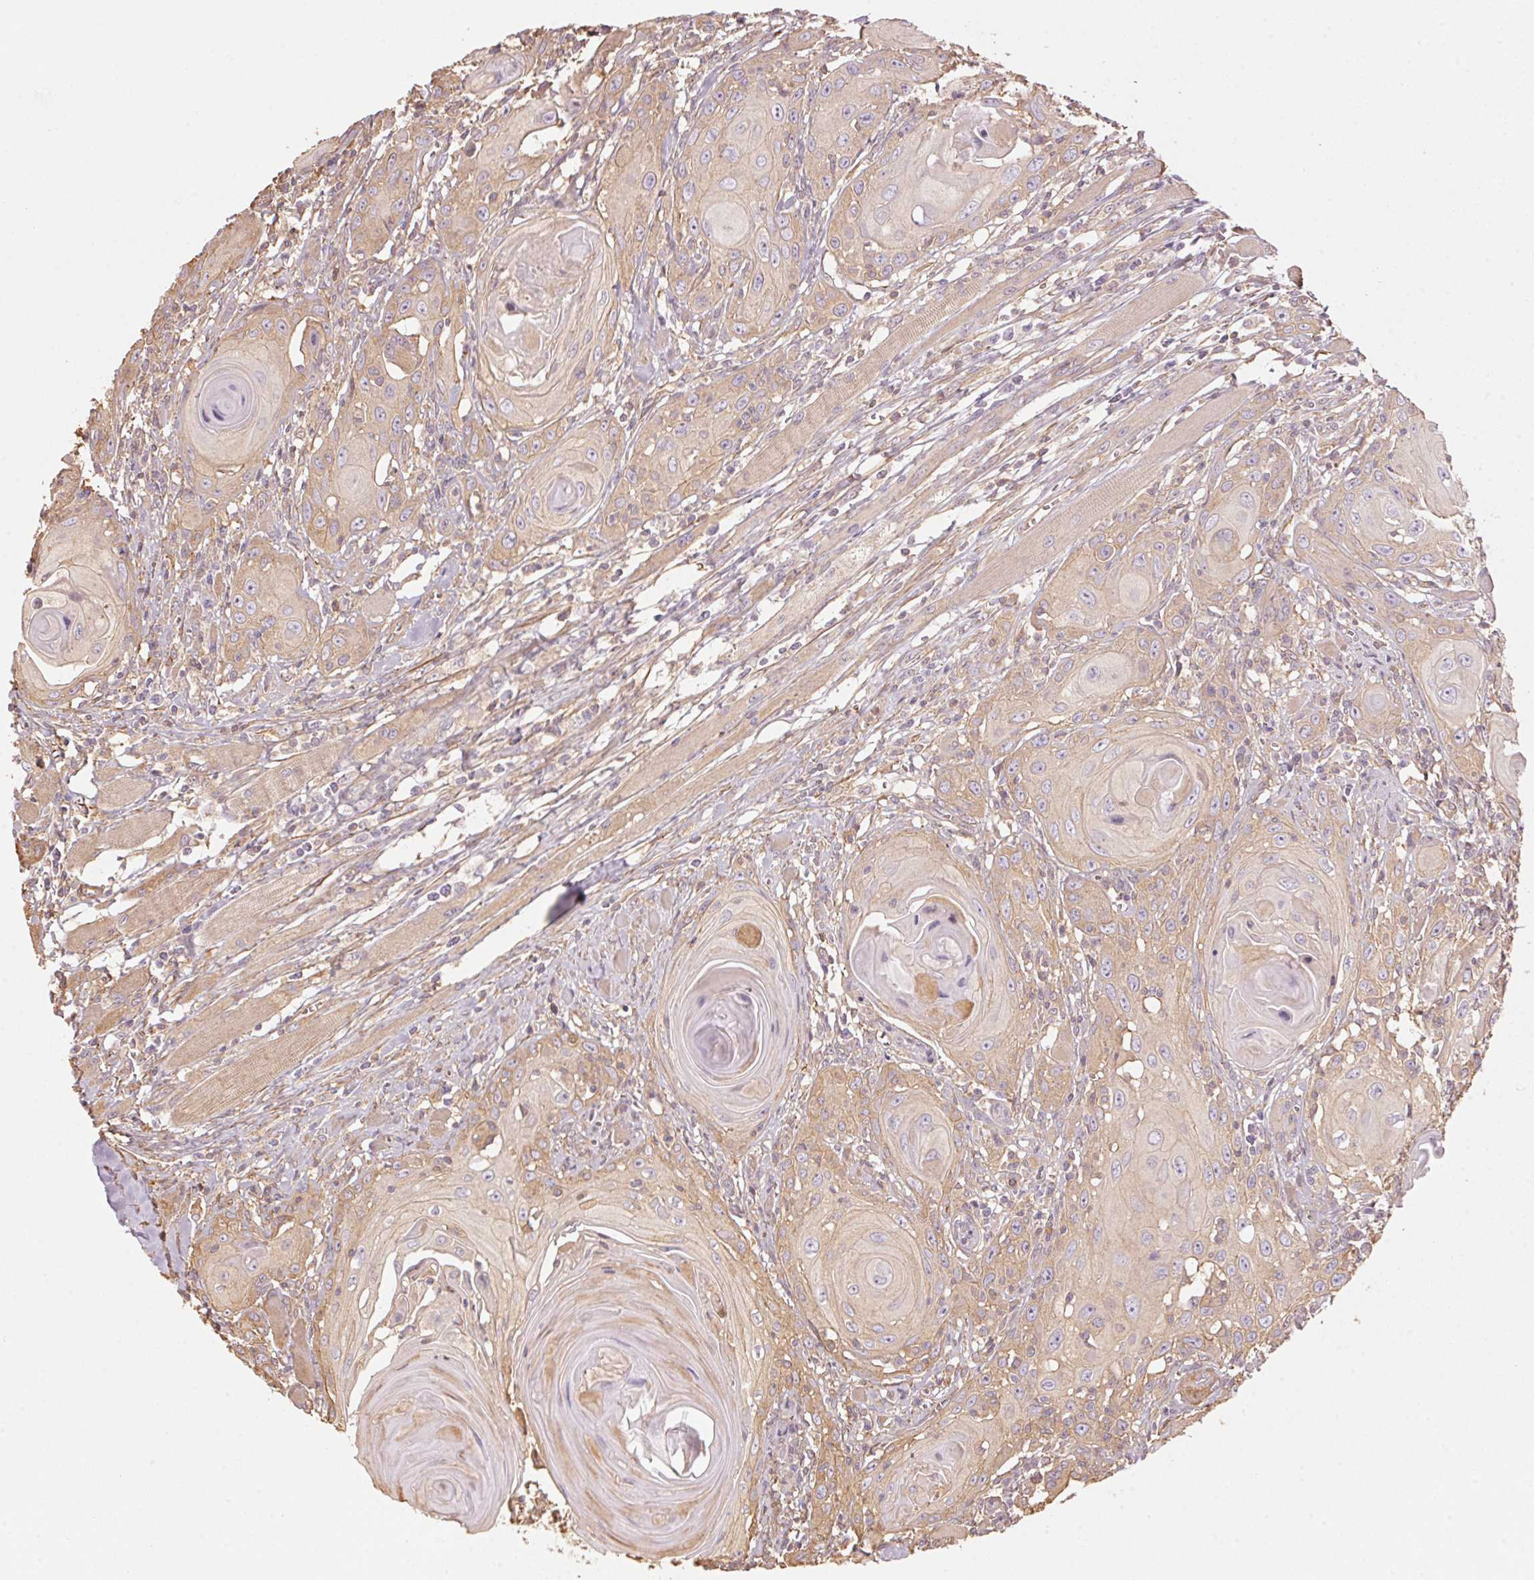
{"staining": {"intensity": "weak", "quantity": "25%-75%", "location": "cytoplasmic/membranous"}, "tissue": "head and neck cancer", "cell_type": "Tumor cells", "image_type": "cancer", "snomed": [{"axis": "morphology", "description": "Squamous cell carcinoma, NOS"}, {"axis": "topography", "description": "Head-Neck"}], "caption": "A brown stain highlights weak cytoplasmic/membranous positivity of a protein in squamous cell carcinoma (head and neck) tumor cells.", "gene": "QDPR", "patient": {"sex": "female", "age": 80}}